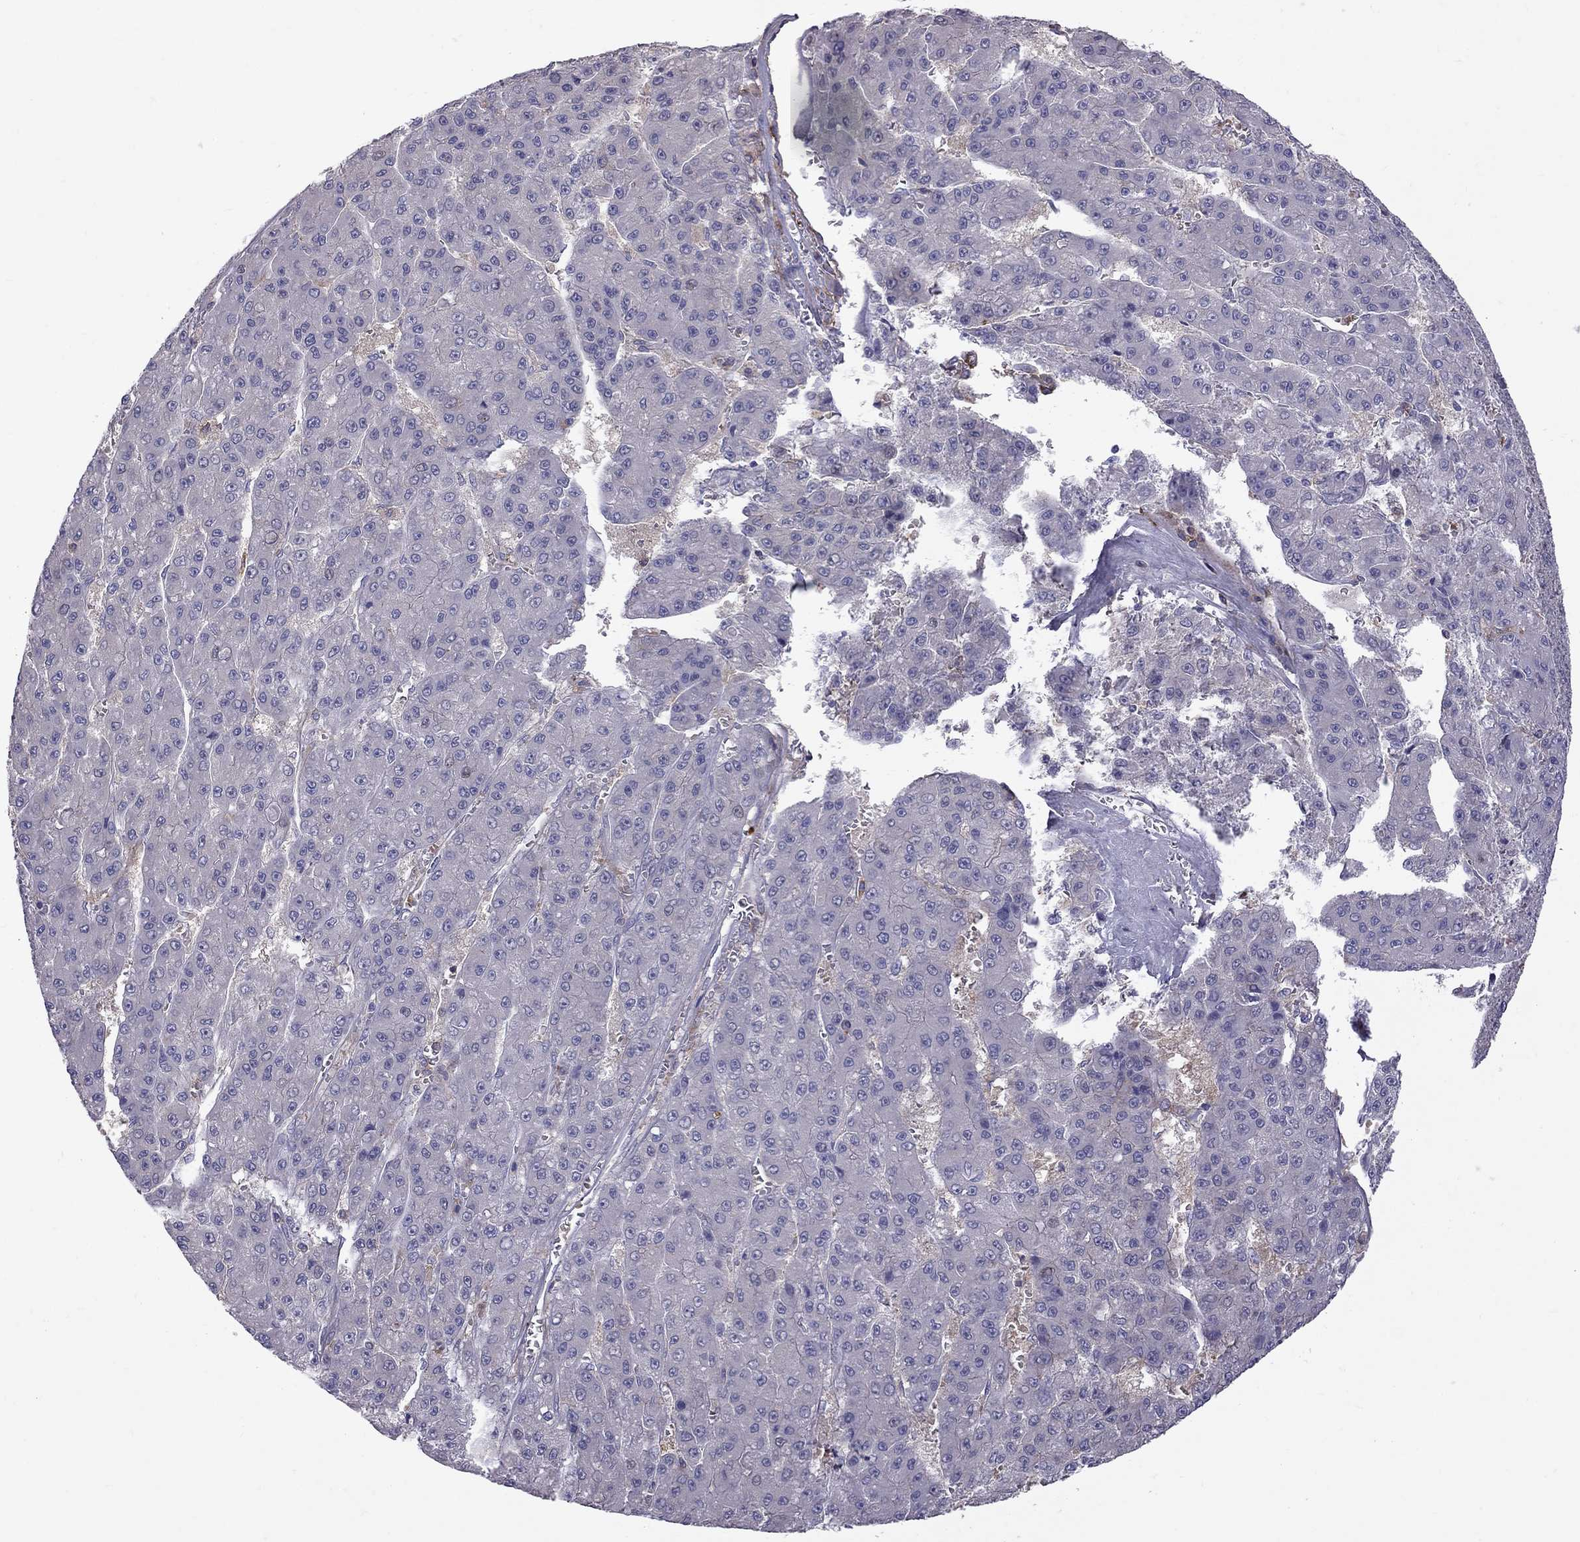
{"staining": {"intensity": "negative", "quantity": "none", "location": "none"}, "tissue": "liver cancer", "cell_type": "Tumor cells", "image_type": "cancer", "snomed": [{"axis": "morphology", "description": "Carcinoma, Hepatocellular, NOS"}, {"axis": "topography", "description": "Liver"}], "caption": "There is no significant positivity in tumor cells of liver cancer. Brightfield microscopy of IHC stained with DAB (3,3'-diaminobenzidine) (brown) and hematoxylin (blue), captured at high magnification.", "gene": "EIF4E3", "patient": {"sex": "male", "age": 70}}